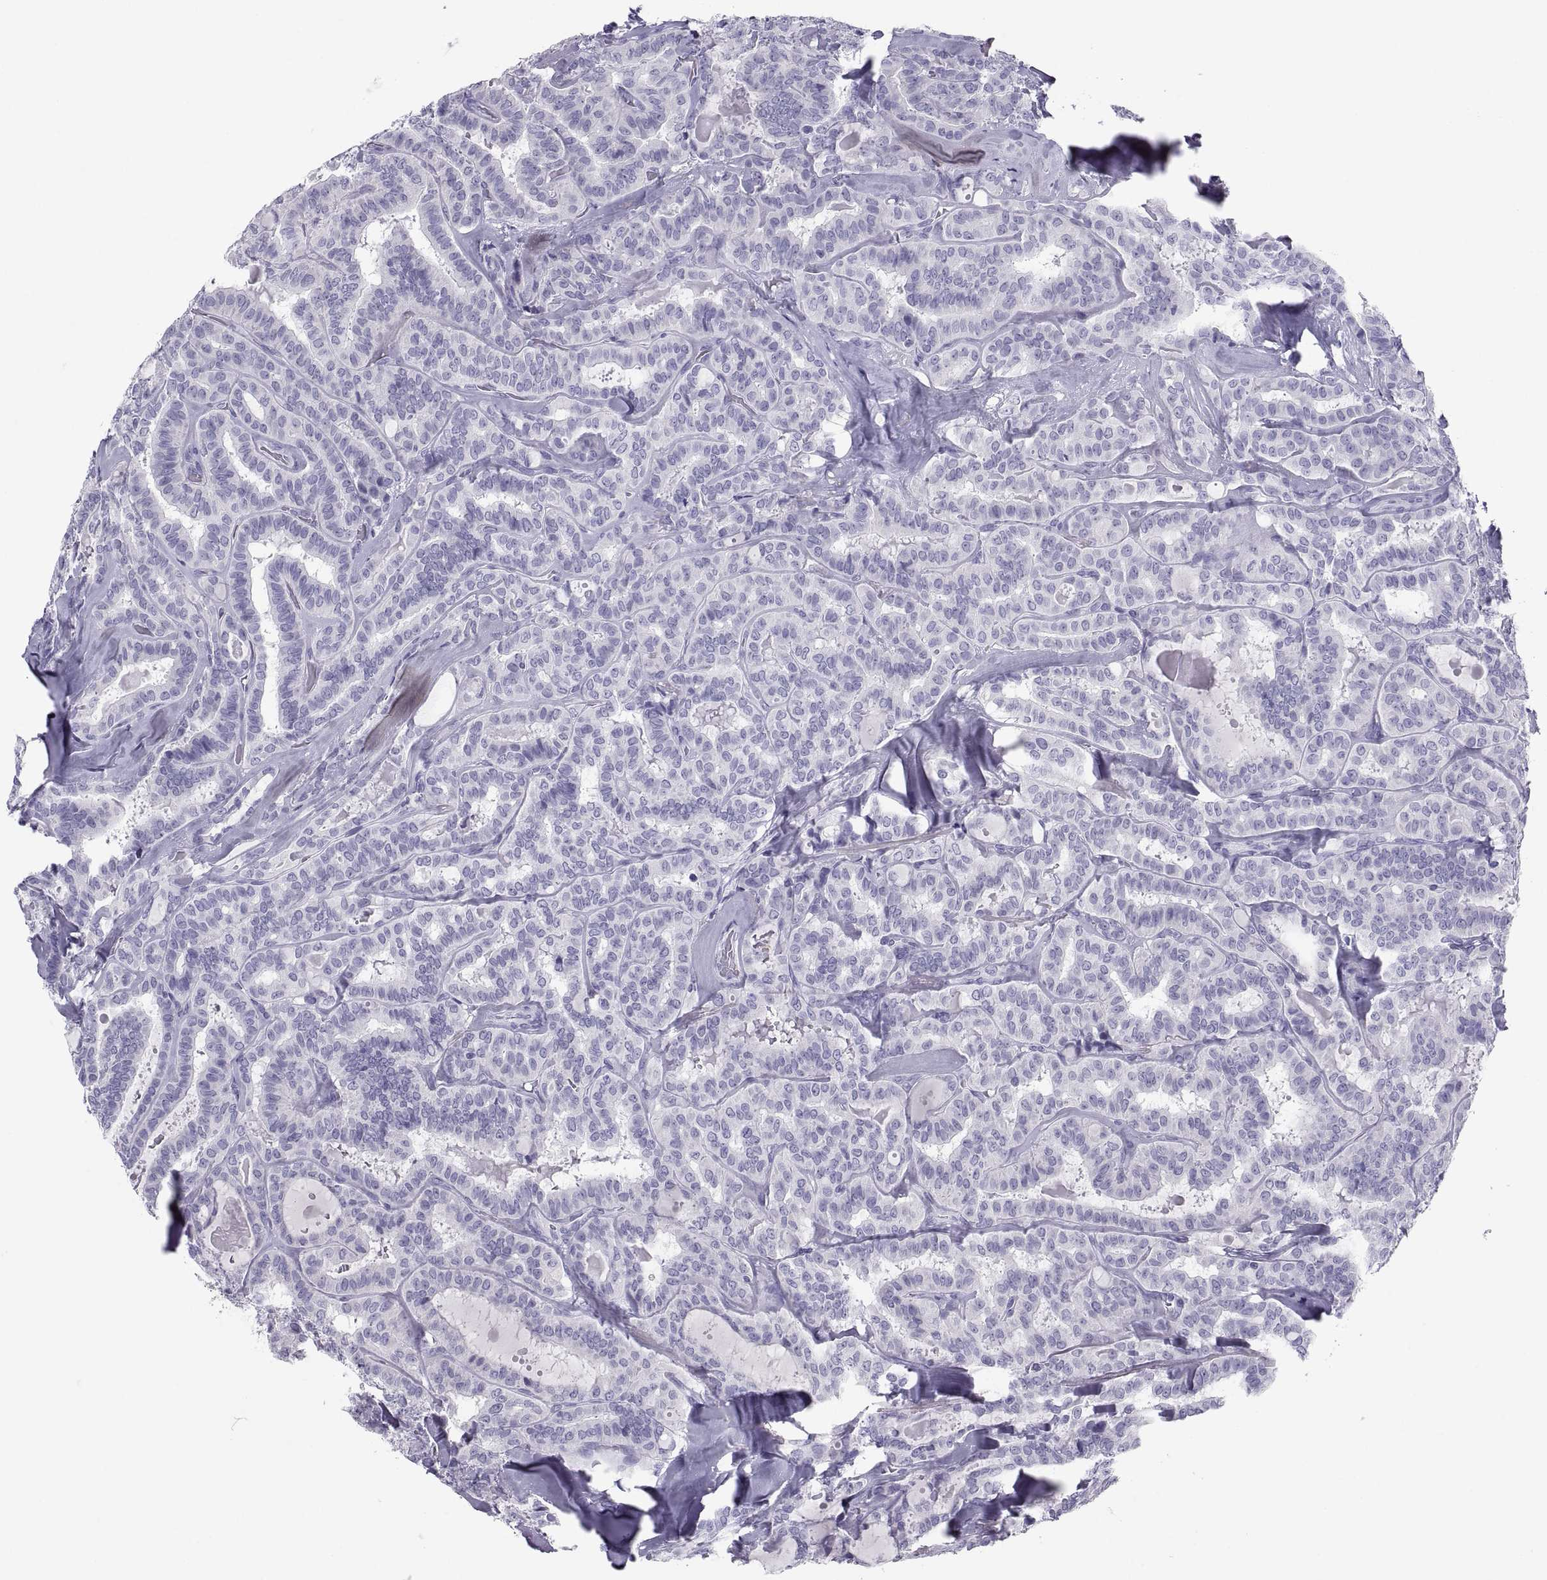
{"staining": {"intensity": "negative", "quantity": "none", "location": "none"}, "tissue": "thyroid cancer", "cell_type": "Tumor cells", "image_type": "cancer", "snomed": [{"axis": "morphology", "description": "Papillary adenocarcinoma, NOS"}, {"axis": "topography", "description": "Thyroid gland"}], "caption": "This is a photomicrograph of IHC staining of thyroid papillary adenocarcinoma, which shows no positivity in tumor cells.", "gene": "PCSK1N", "patient": {"sex": "female", "age": 39}}